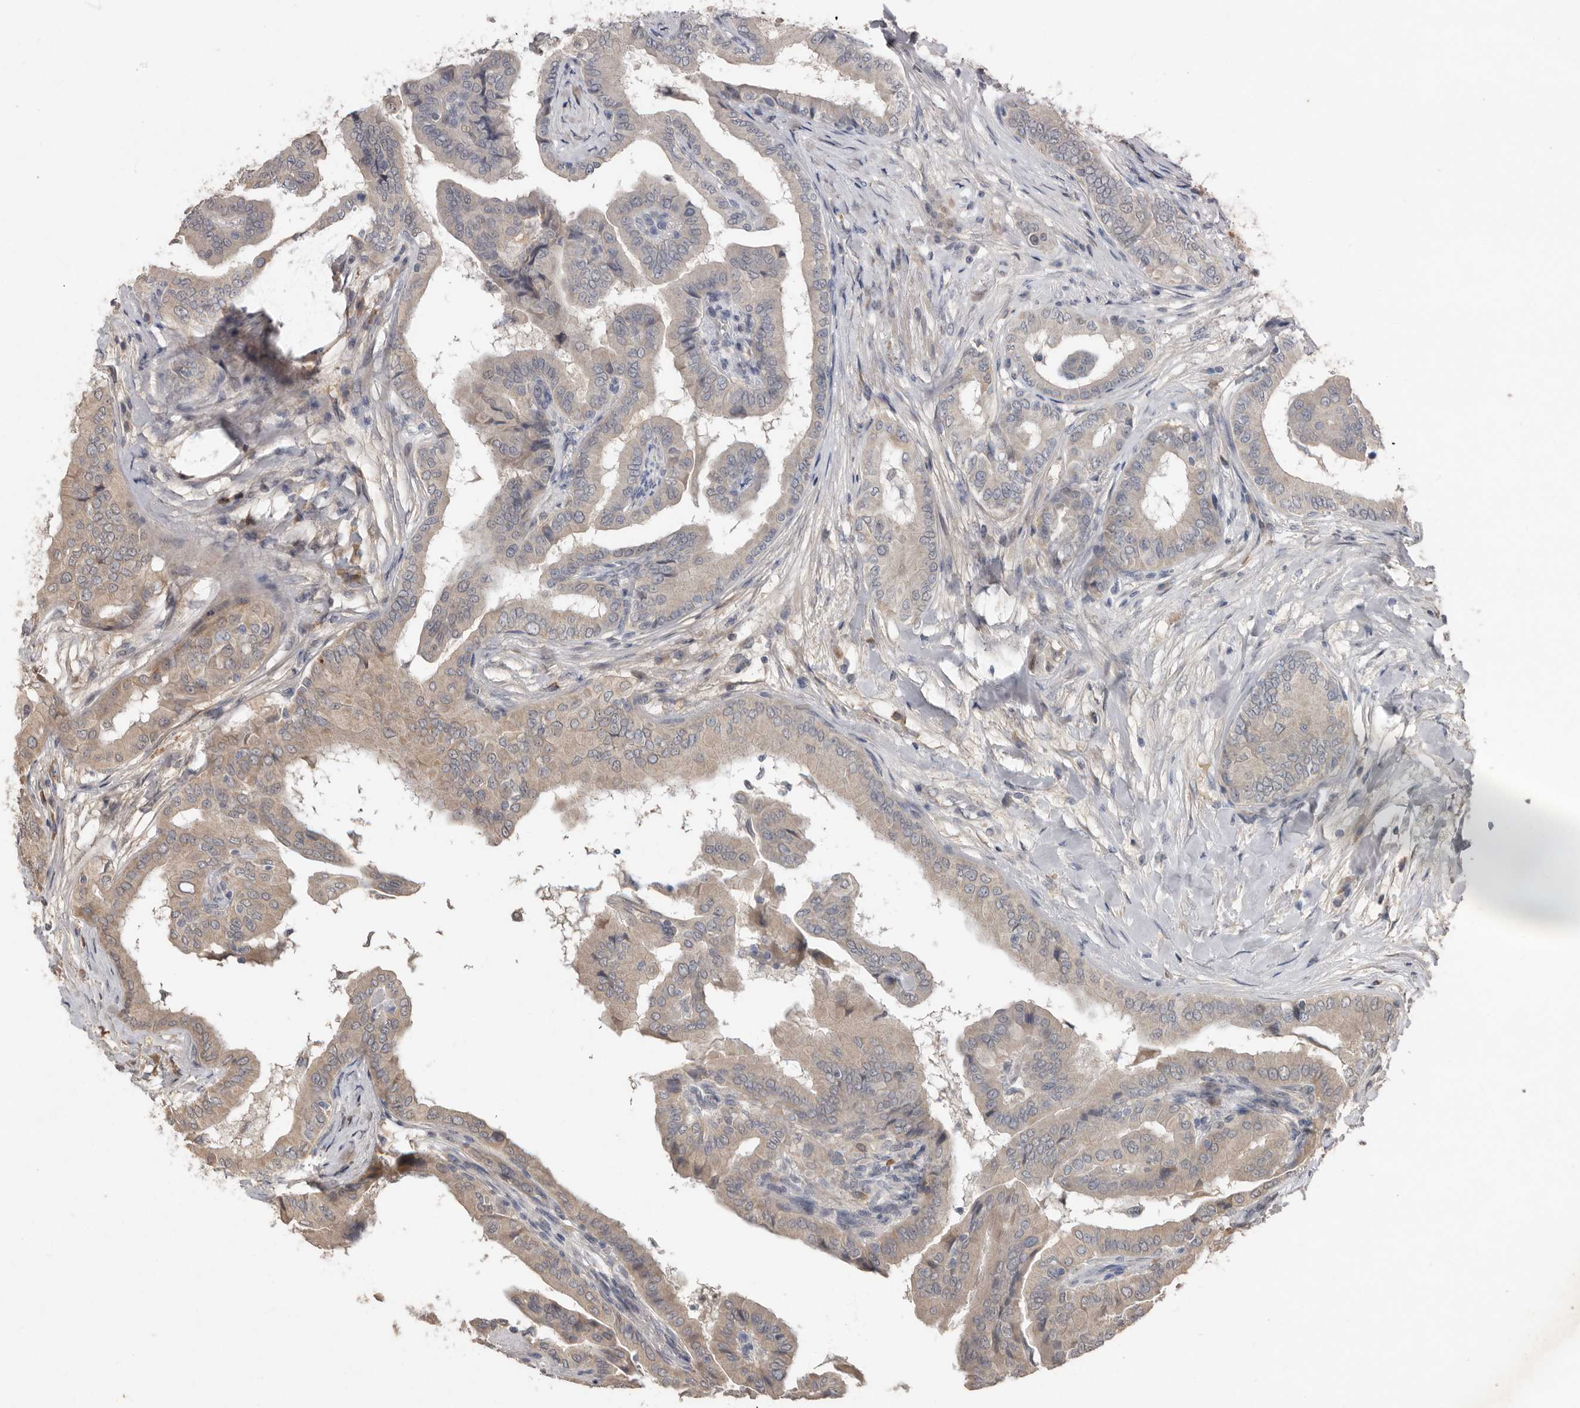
{"staining": {"intensity": "weak", "quantity": ">75%", "location": "cytoplasmic/membranous"}, "tissue": "thyroid cancer", "cell_type": "Tumor cells", "image_type": "cancer", "snomed": [{"axis": "morphology", "description": "Papillary adenocarcinoma, NOS"}, {"axis": "topography", "description": "Thyroid gland"}], "caption": "Immunohistochemical staining of human thyroid papillary adenocarcinoma reveals low levels of weak cytoplasmic/membranous positivity in approximately >75% of tumor cells. (DAB (3,3'-diaminobenzidine) = brown stain, brightfield microscopy at high magnification).", "gene": "KIF26B", "patient": {"sex": "male", "age": 33}}